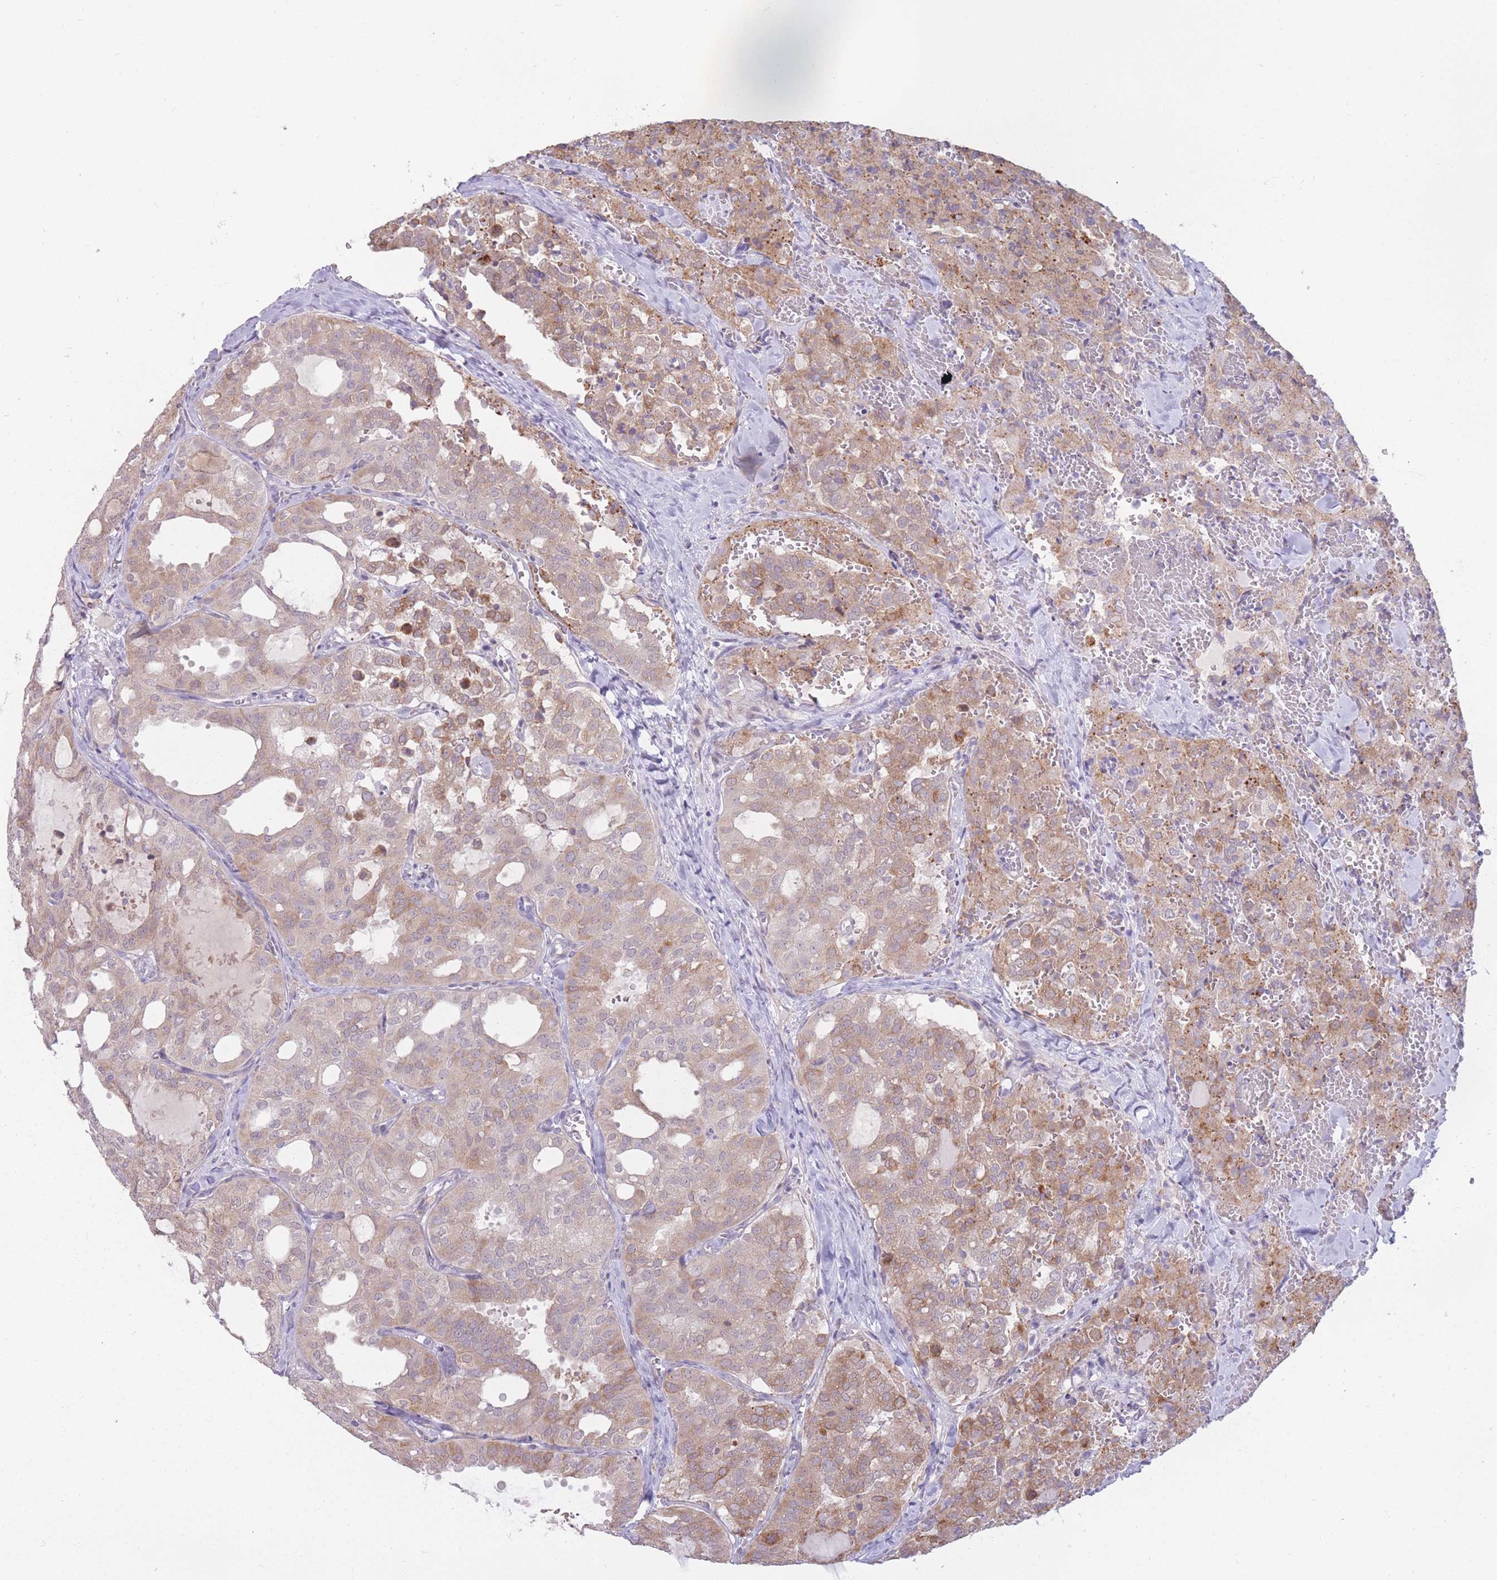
{"staining": {"intensity": "moderate", "quantity": "25%-75%", "location": "cytoplasmic/membranous"}, "tissue": "thyroid cancer", "cell_type": "Tumor cells", "image_type": "cancer", "snomed": [{"axis": "morphology", "description": "Follicular adenoma carcinoma, NOS"}, {"axis": "topography", "description": "Thyroid gland"}], "caption": "Immunohistochemical staining of human follicular adenoma carcinoma (thyroid) displays medium levels of moderate cytoplasmic/membranous expression in approximately 25%-75% of tumor cells. (DAB (3,3'-diaminobenzidine) IHC with brightfield microscopy, high magnification).", "gene": "TRAPPC5", "patient": {"sex": "male", "age": 75}}